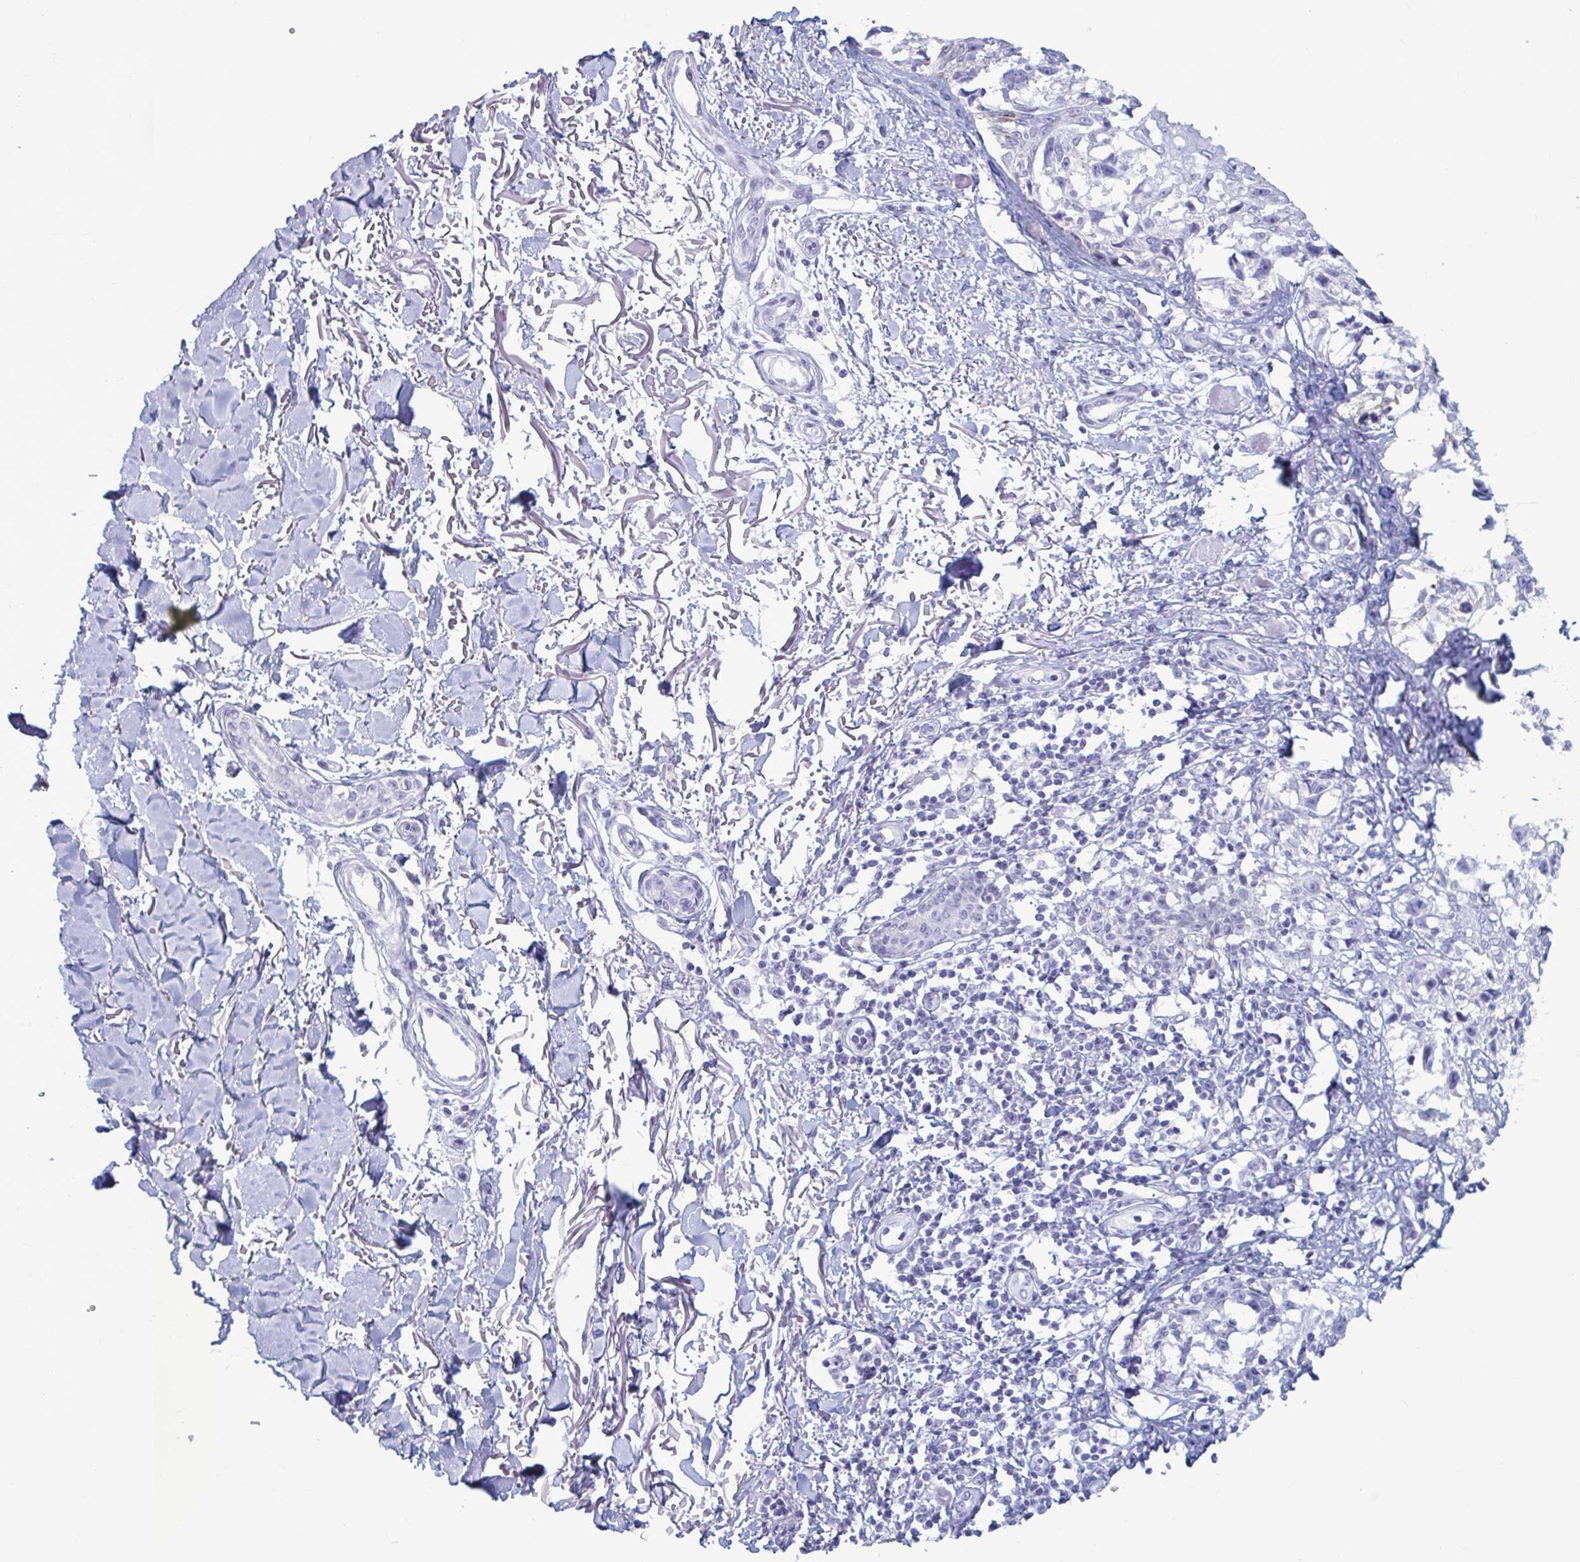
{"staining": {"intensity": "negative", "quantity": "none", "location": "none"}, "tissue": "melanoma", "cell_type": "Tumor cells", "image_type": "cancer", "snomed": [{"axis": "morphology", "description": "Malignant melanoma, NOS"}, {"axis": "topography", "description": "Skin"}], "caption": "This is an immunohistochemistry micrograph of human malignant melanoma. There is no staining in tumor cells.", "gene": "BBS10", "patient": {"sex": "male", "age": 73}}